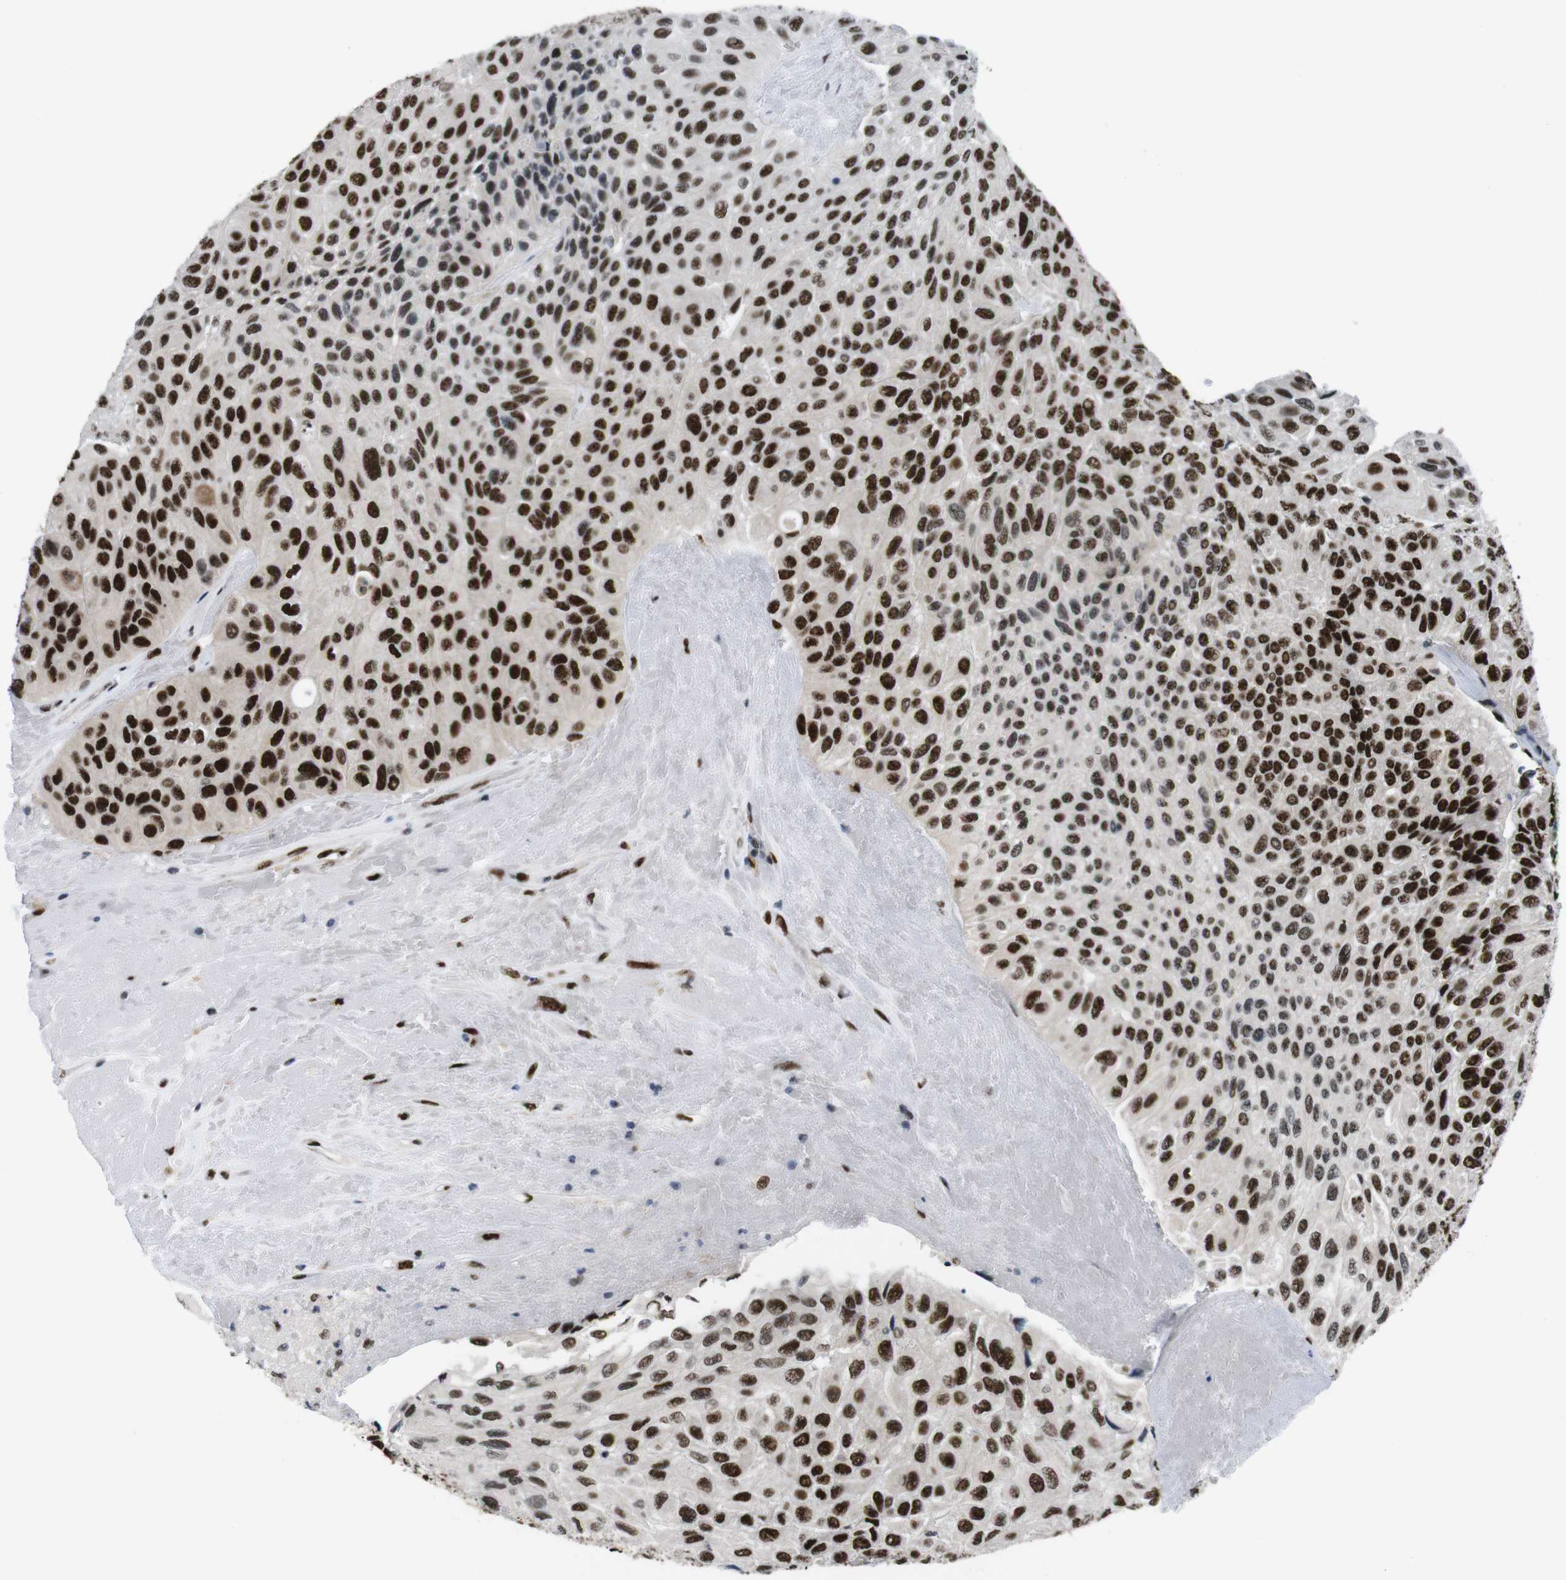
{"staining": {"intensity": "strong", "quantity": ">75%", "location": "nuclear"}, "tissue": "urothelial cancer", "cell_type": "Tumor cells", "image_type": "cancer", "snomed": [{"axis": "morphology", "description": "Urothelial carcinoma, High grade"}, {"axis": "topography", "description": "Urinary bladder"}], "caption": "Brown immunohistochemical staining in urothelial cancer demonstrates strong nuclear positivity in approximately >75% of tumor cells.", "gene": "PSME3", "patient": {"sex": "male", "age": 66}}